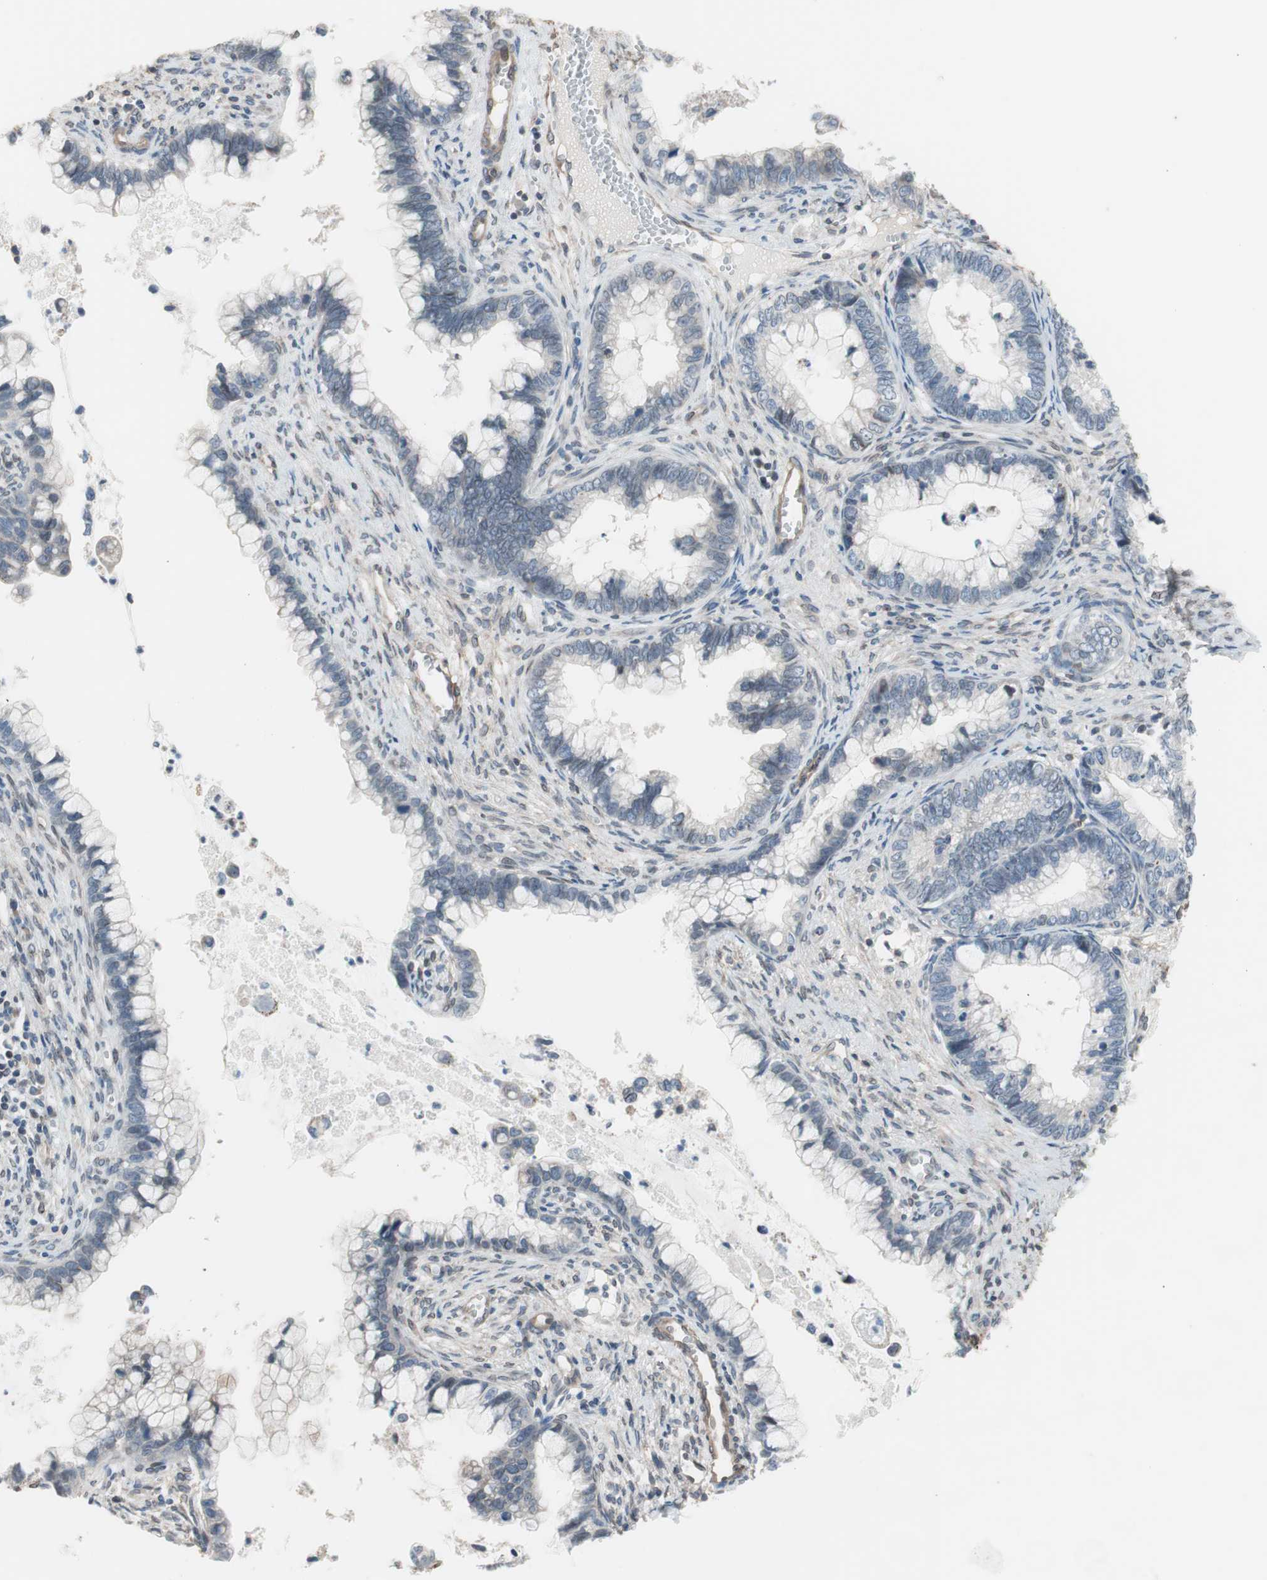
{"staining": {"intensity": "negative", "quantity": "none", "location": "none"}, "tissue": "cervical cancer", "cell_type": "Tumor cells", "image_type": "cancer", "snomed": [{"axis": "morphology", "description": "Adenocarcinoma, NOS"}, {"axis": "topography", "description": "Cervix"}], "caption": "IHC image of human cervical adenocarcinoma stained for a protein (brown), which exhibits no staining in tumor cells.", "gene": "ARNT2", "patient": {"sex": "female", "age": 44}}